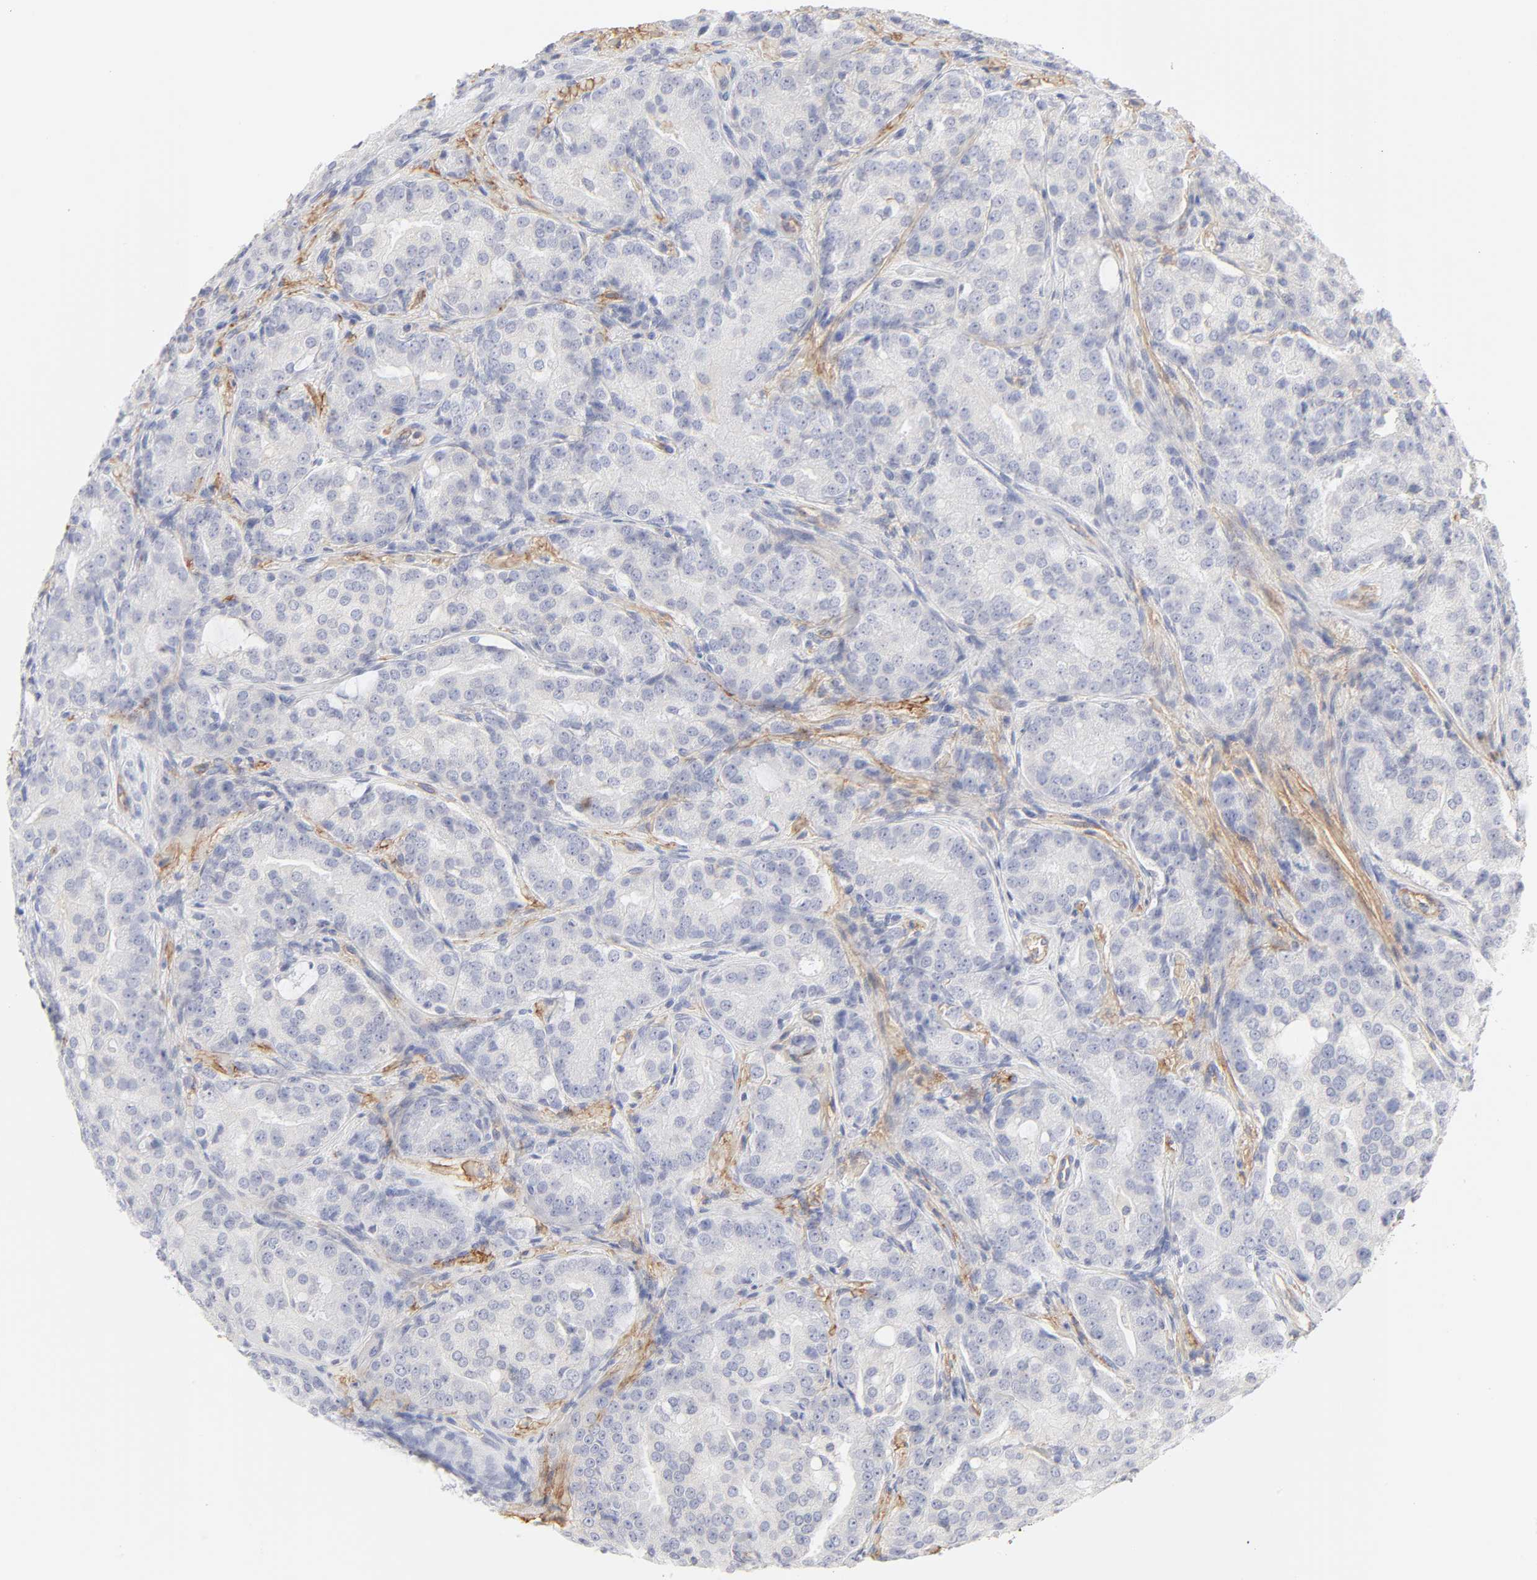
{"staining": {"intensity": "negative", "quantity": "none", "location": "none"}, "tissue": "prostate cancer", "cell_type": "Tumor cells", "image_type": "cancer", "snomed": [{"axis": "morphology", "description": "Adenocarcinoma, High grade"}, {"axis": "topography", "description": "Prostate"}], "caption": "Image shows no significant protein expression in tumor cells of adenocarcinoma (high-grade) (prostate).", "gene": "ITGA5", "patient": {"sex": "male", "age": 72}}